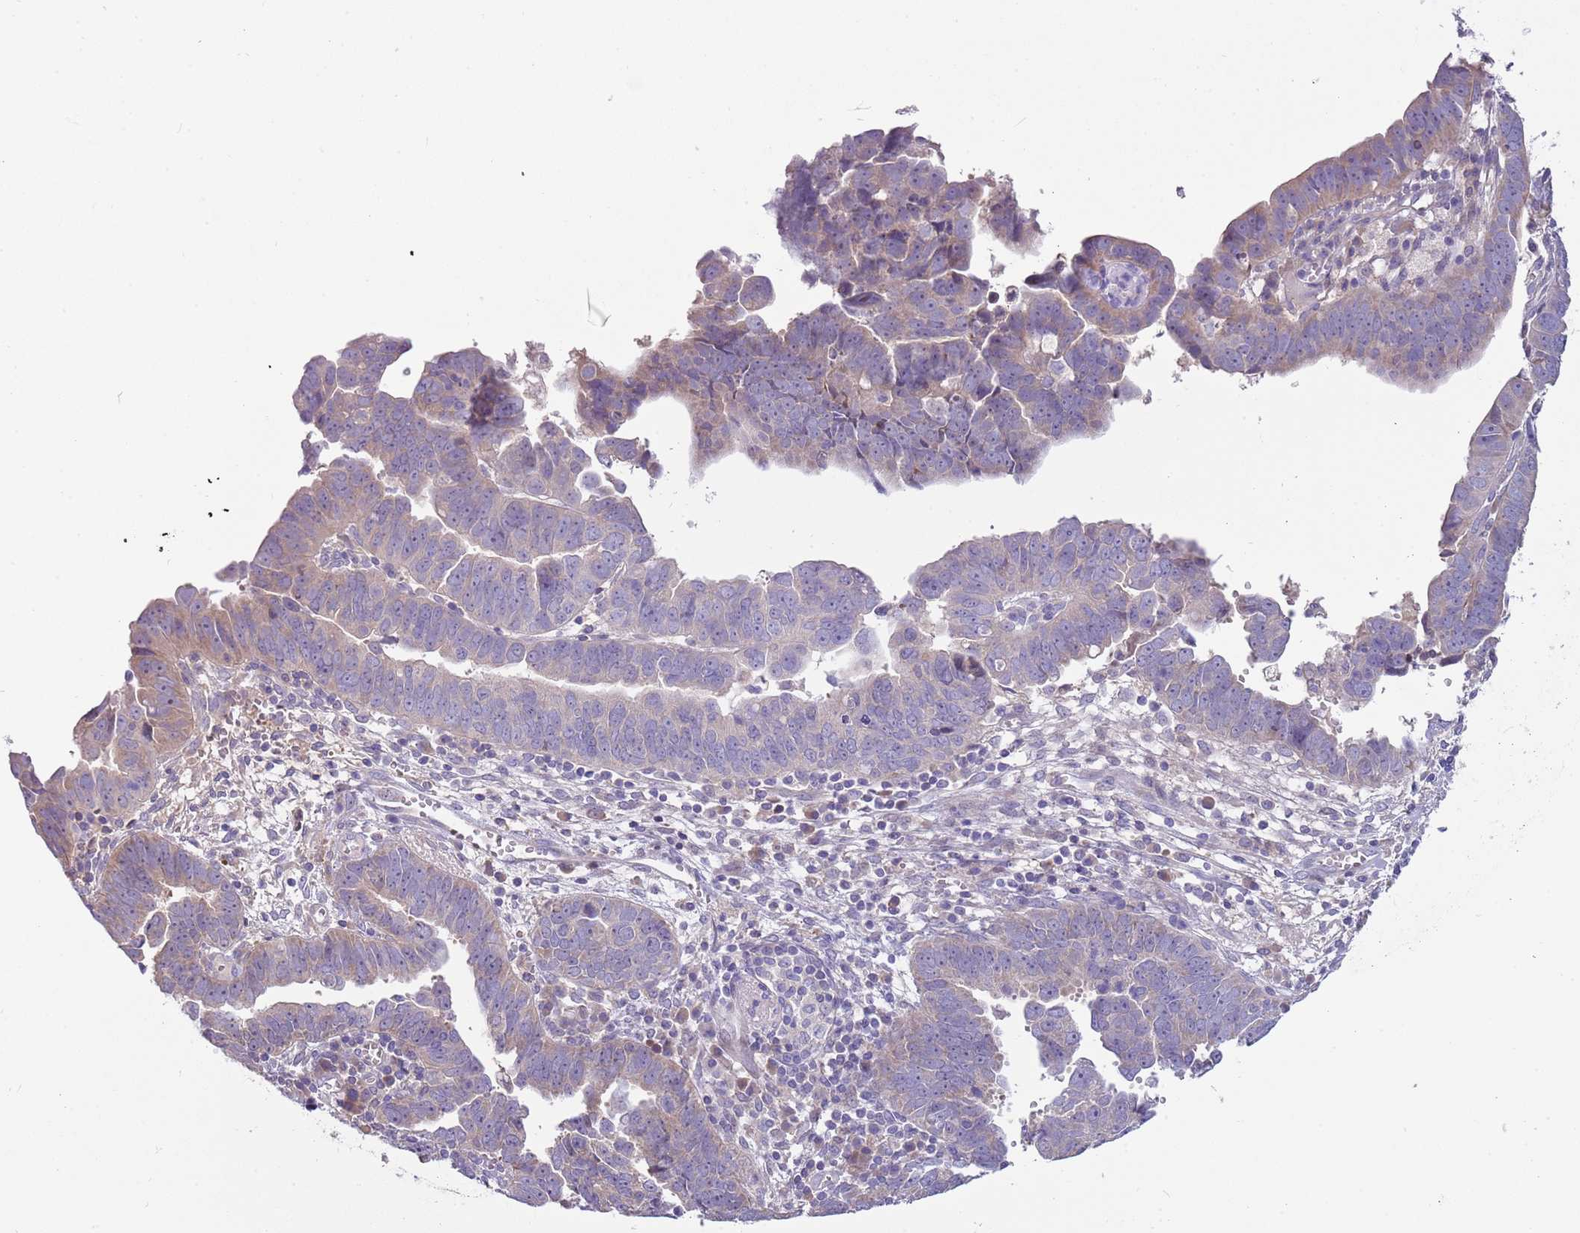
{"staining": {"intensity": "weak", "quantity": "<25%", "location": "cytoplasmic/membranous"}, "tissue": "endometrial cancer", "cell_type": "Tumor cells", "image_type": "cancer", "snomed": [{"axis": "morphology", "description": "Adenocarcinoma, NOS"}, {"axis": "topography", "description": "Endometrium"}], "caption": "DAB immunohistochemical staining of human endometrial cancer (adenocarcinoma) exhibits no significant expression in tumor cells.", "gene": "CABYR", "patient": {"sex": "female", "age": 75}}